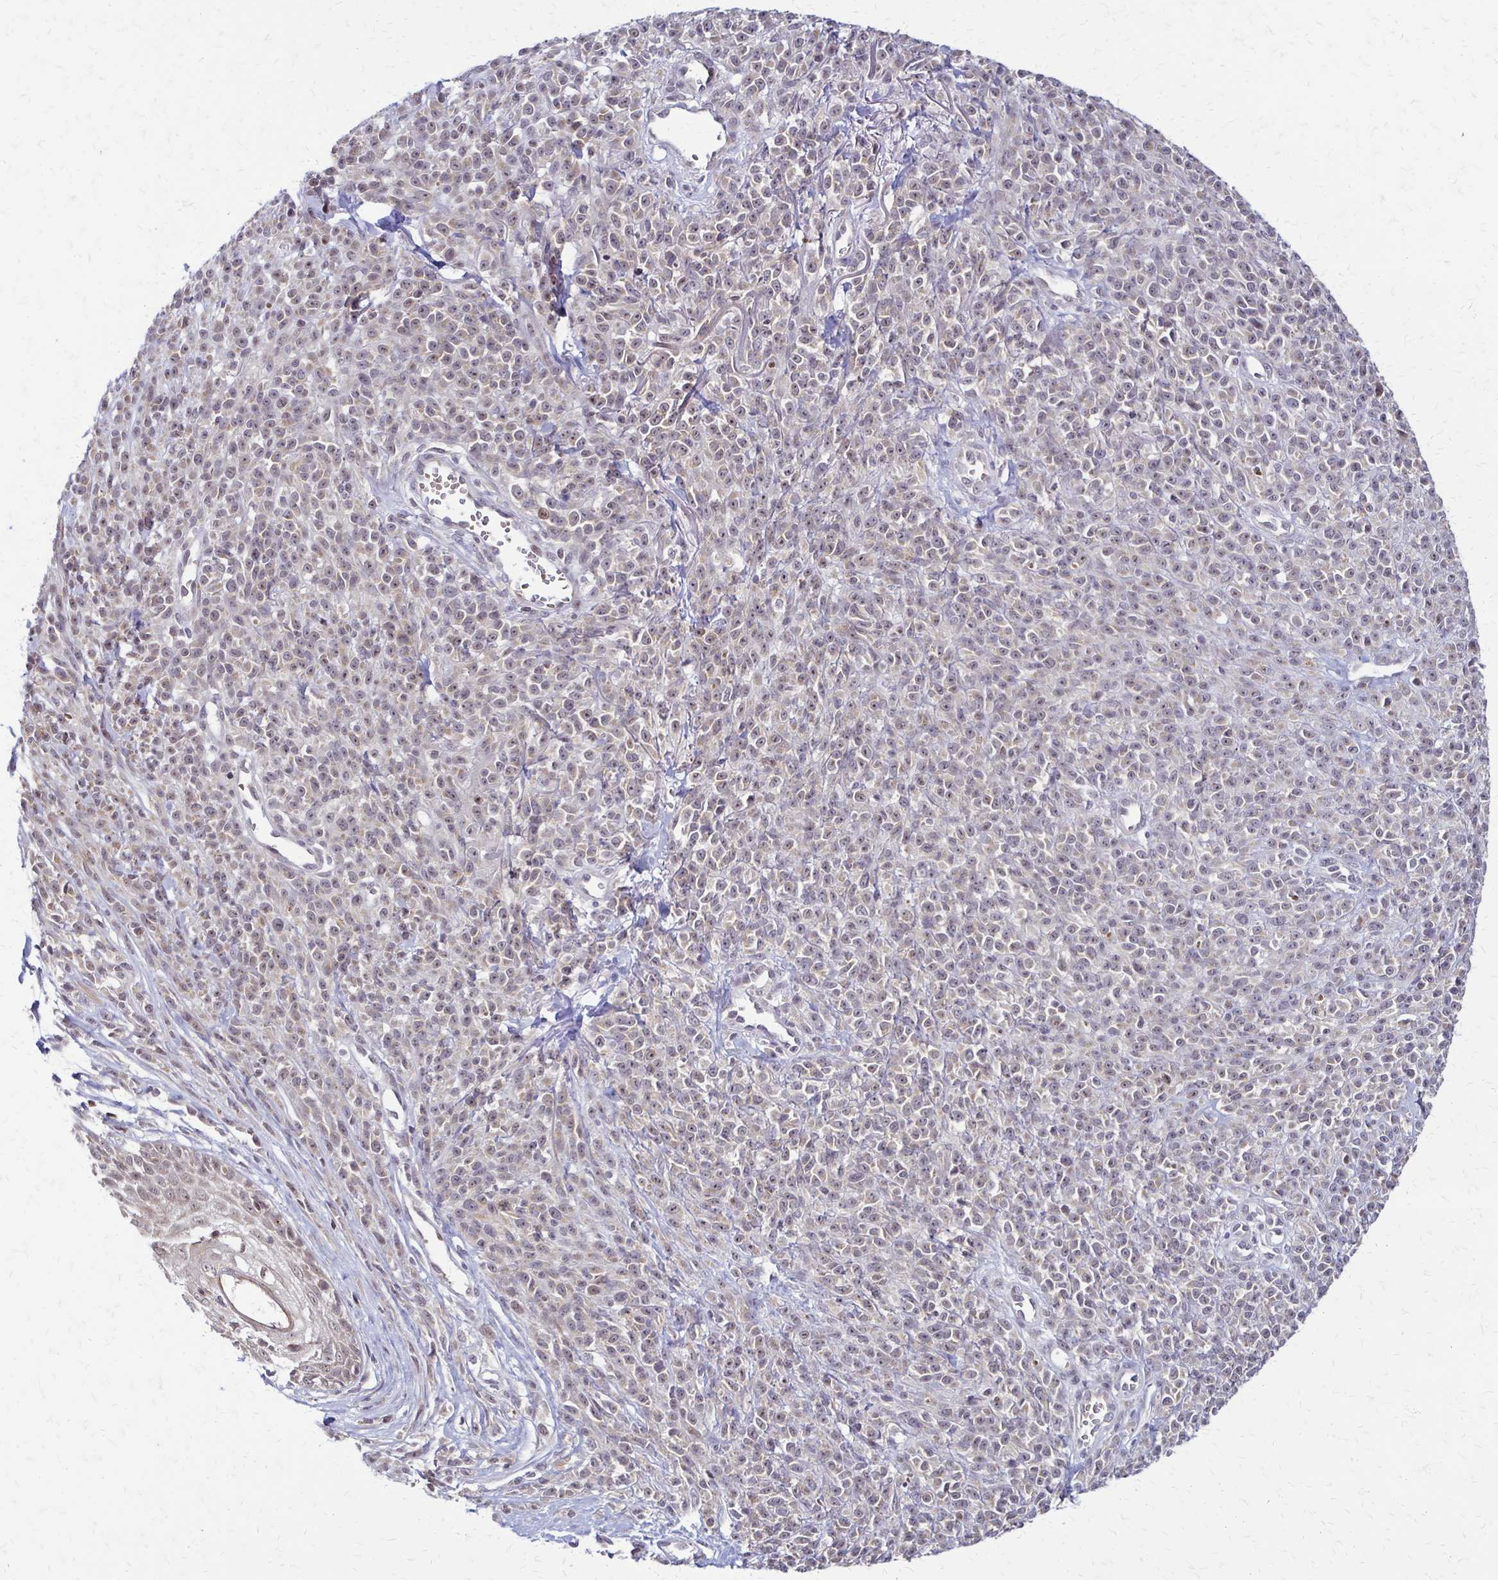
{"staining": {"intensity": "moderate", "quantity": "<25%", "location": "nuclear"}, "tissue": "melanoma", "cell_type": "Tumor cells", "image_type": "cancer", "snomed": [{"axis": "morphology", "description": "Malignant melanoma, NOS"}, {"axis": "topography", "description": "Skin"}, {"axis": "topography", "description": "Skin of trunk"}], "caption": "Moderate nuclear protein positivity is present in about <25% of tumor cells in malignant melanoma.", "gene": "TRIR", "patient": {"sex": "male", "age": 74}}